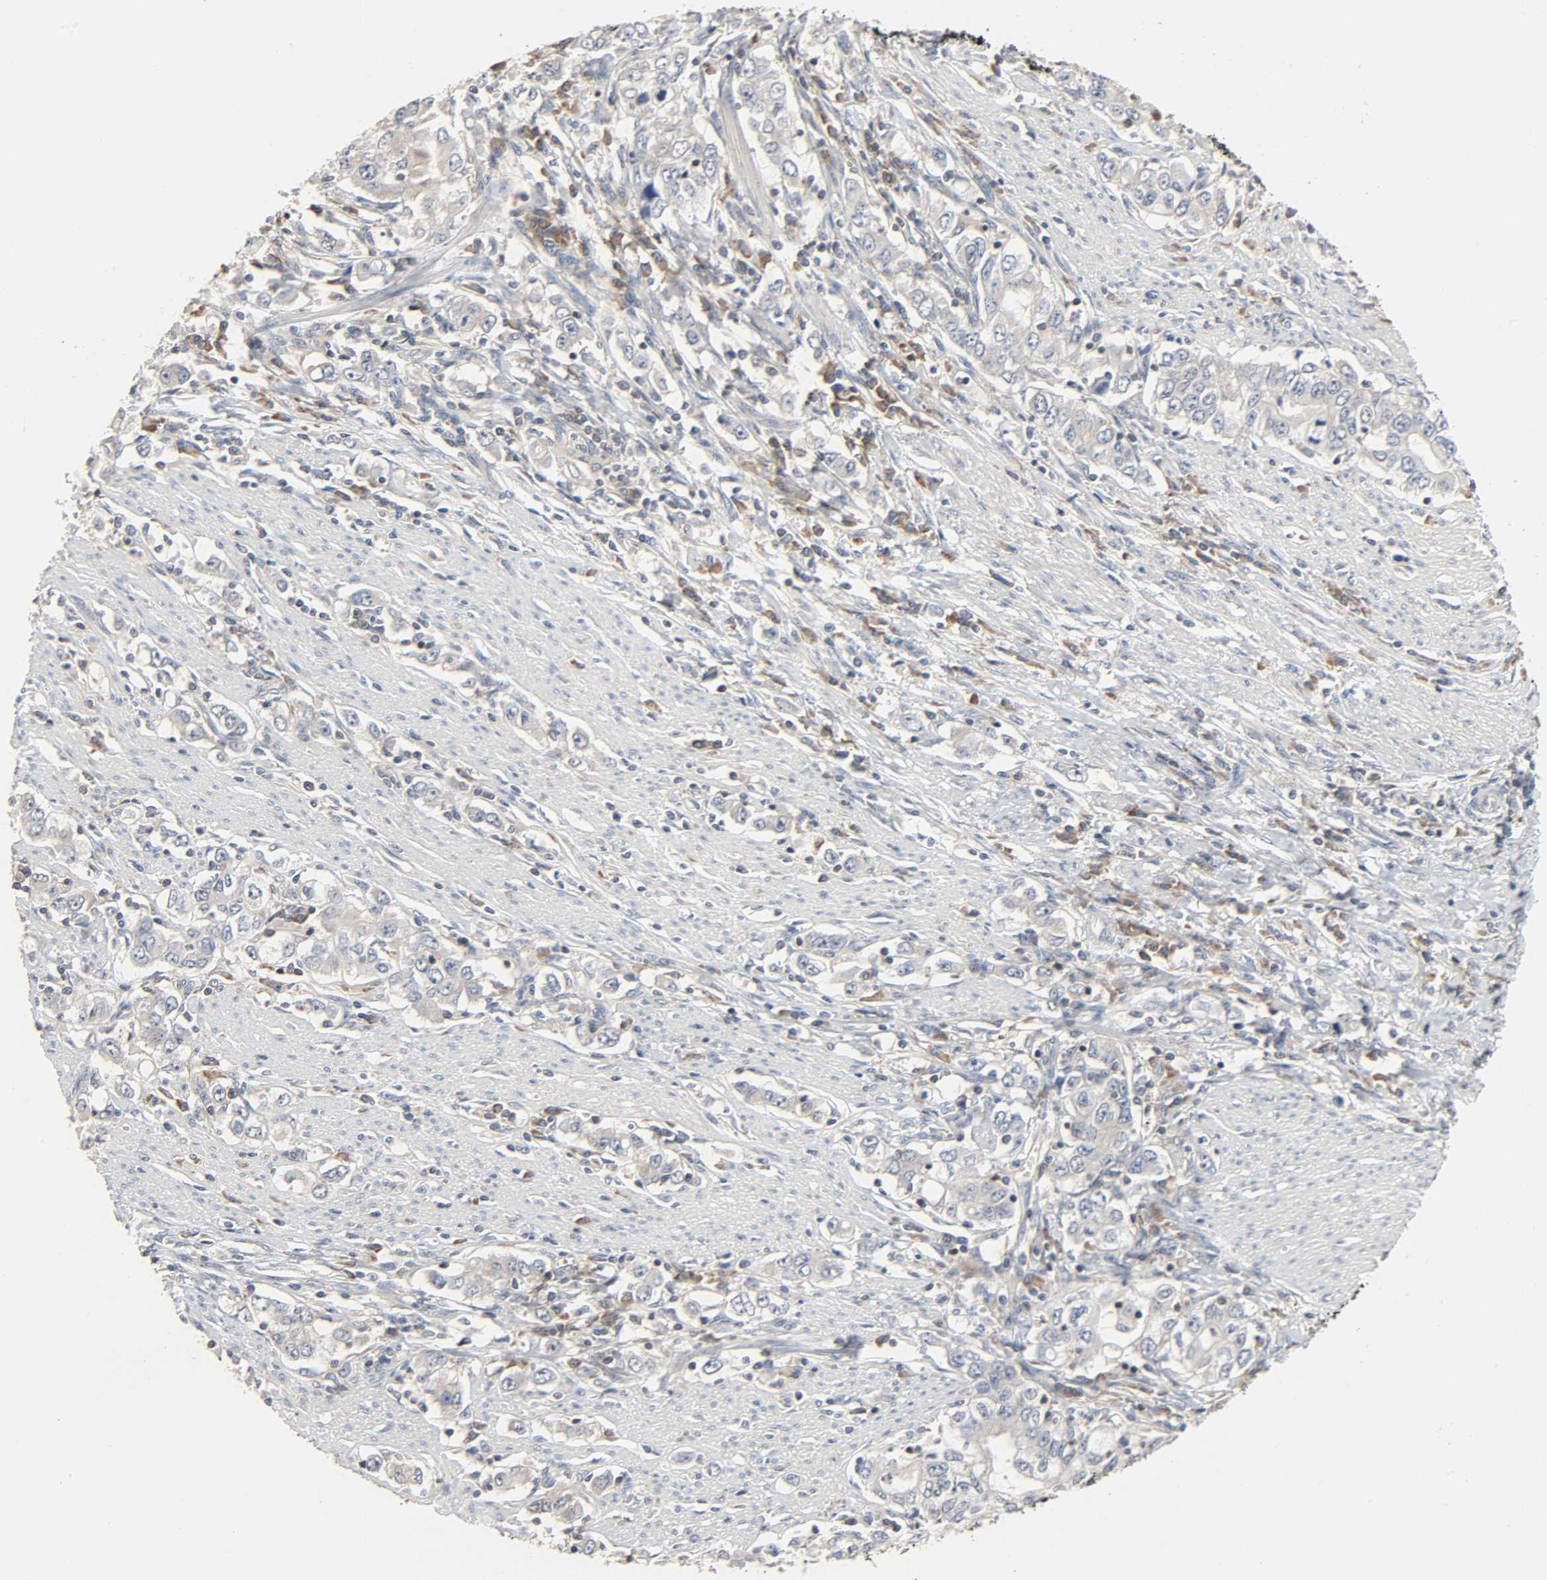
{"staining": {"intensity": "moderate", "quantity": "25%-75%", "location": "cytoplasmic/membranous"}, "tissue": "stomach cancer", "cell_type": "Tumor cells", "image_type": "cancer", "snomed": [{"axis": "morphology", "description": "Adenocarcinoma, NOS"}, {"axis": "topography", "description": "Stomach, lower"}], "caption": "Immunohistochemistry photomicrograph of neoplastic tissue: human stomach cancer stained using immunohistochemistry (IHC) demonstrates medium levels of moderate protein expression localized specifically in the cytoplasmic/membranous of tumor cells, appearing as a cytoplasmic/membranous brown color.", "gene": "PLEKHA2", "patient": {"sex": "female", "age": 72}}